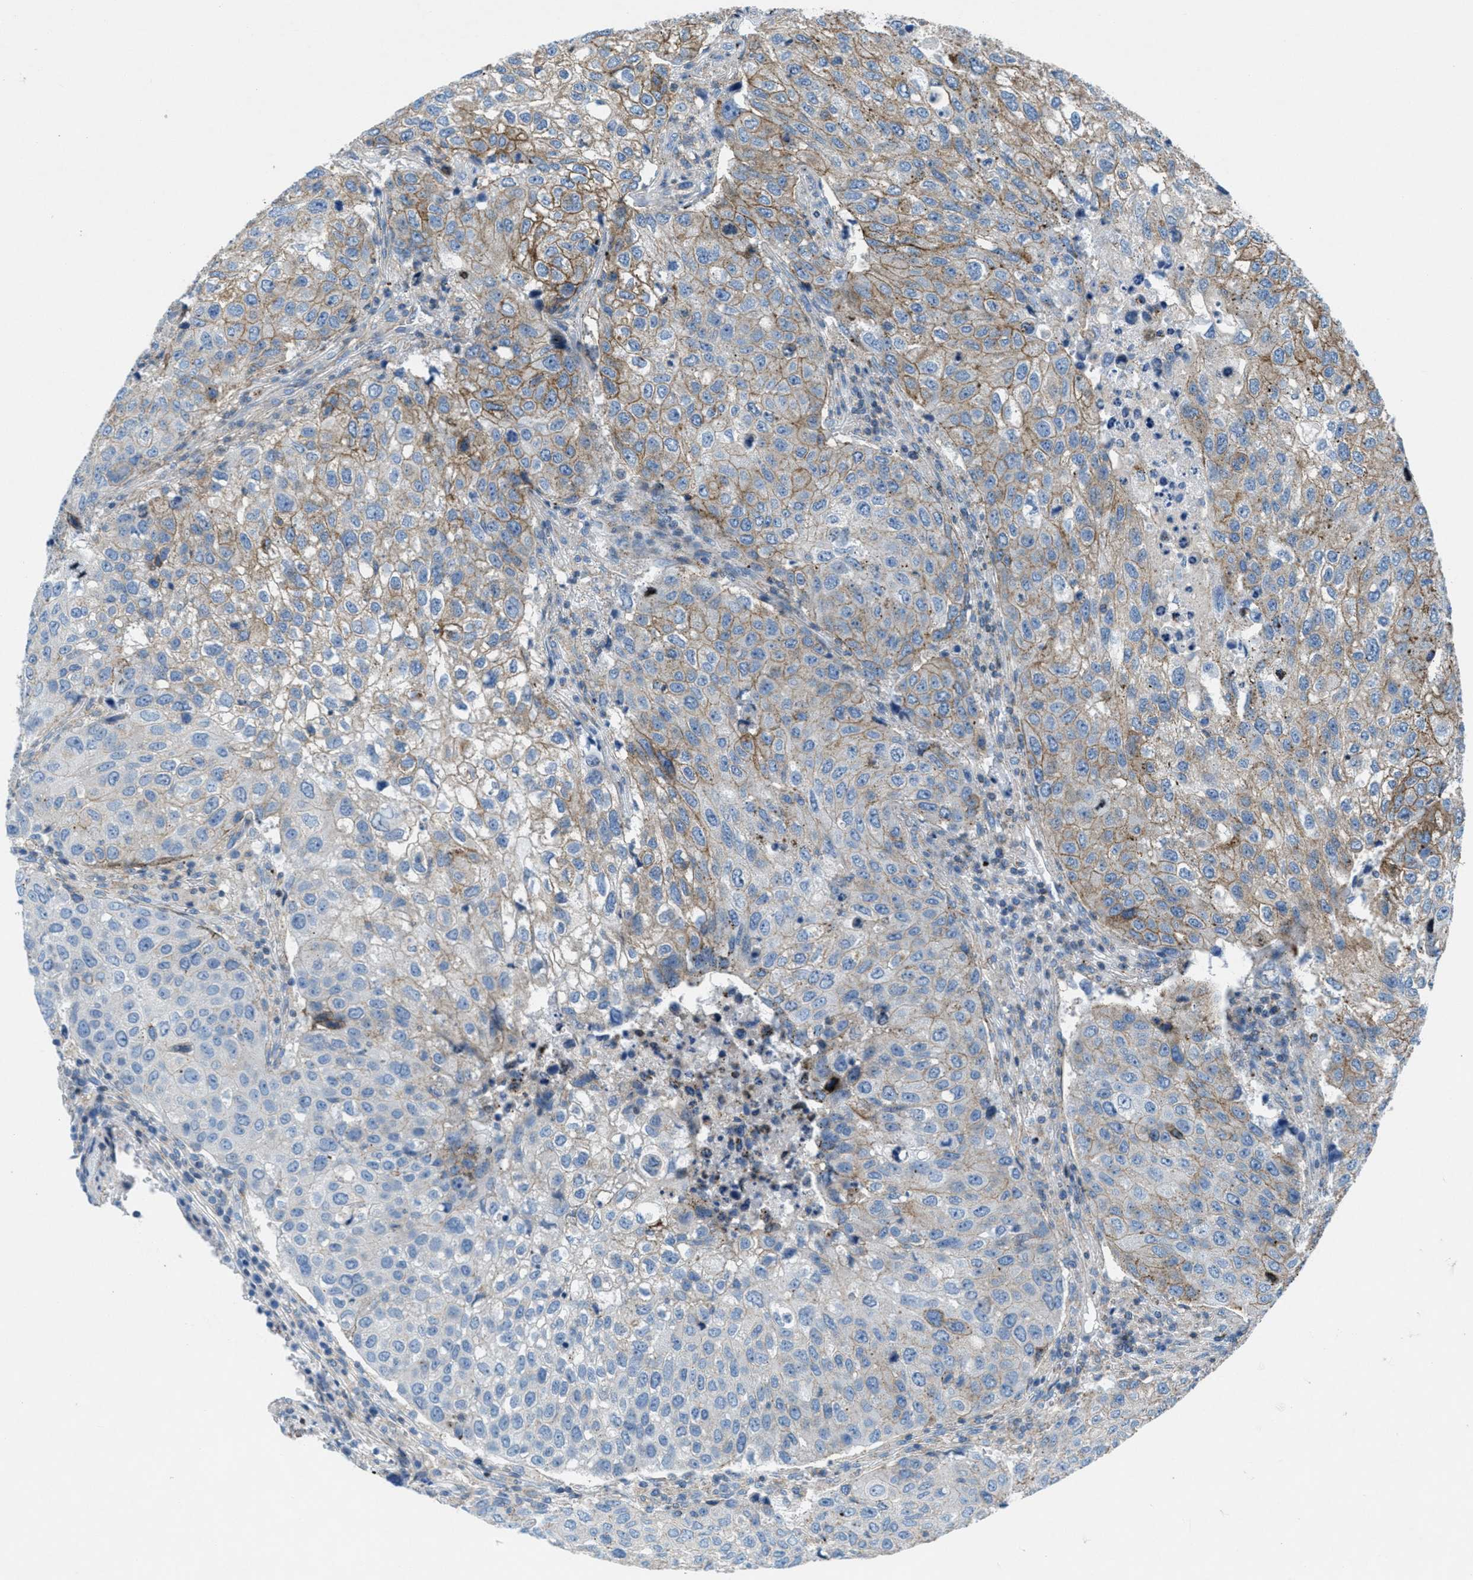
{"staining": {"intensity": "moderate", "quantity": "25%-75%", "location": "cytoplasmic/membranous"}, "tissue": "urothelial cancer", "cell_type": "Tumor cells", "image_type": "cancer", "snomed": [{"axis": "morphology", "description": "Urothelial carcinoma, High grade"}, {"axis": "topography", "description": "Lymph node"}, {"axis": "topography", "description": "Urinary bladder"}], "caption": "Immunohistochemical staining of human urothelial cancer displays medium levels of moderate cytoplasmic/membranous protein staining in approximately 25%-75% of tumor cells.", "gene": "MFSD13A", "patient": {"sex": "male", "age": 51}}